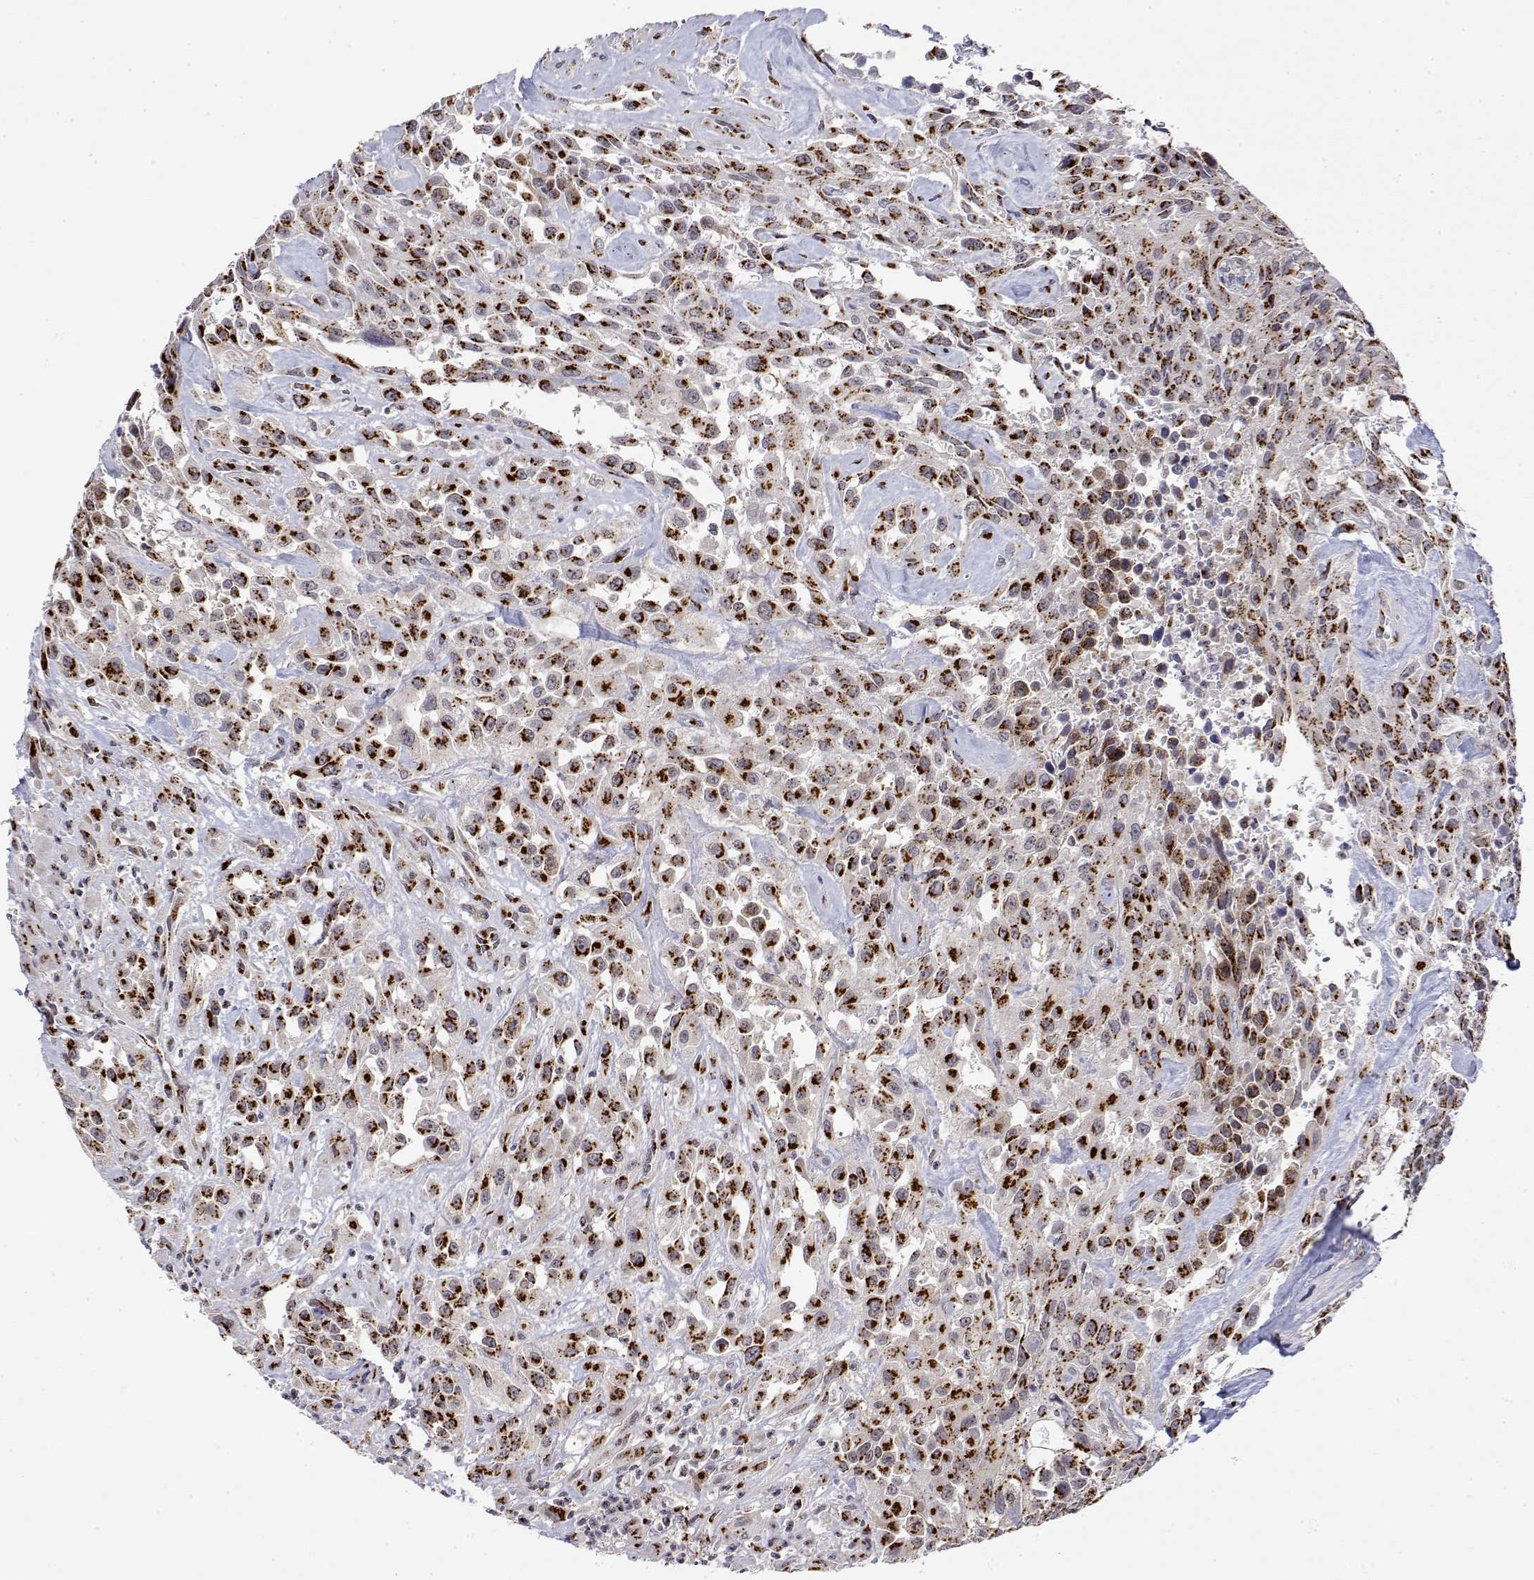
{"staining": {"intensity": "strong", "quantity": ">75%", "location": "cytoplasmic/membranous"}, "tissue": "urothelial cancer", "cell_type": "Tumor cells", "image_type": "cancer", "snomed": [{"axis": "morphology", "description": "Urothelial carcinoma, High grade"}, {"axis": "topography", "description": "Urinary bladder"}], "caption": "Immunohistochemistry (IHC) micrograph of human urothelial cancer stained for a protein (brown), which exhibits high levels of strong cytoplasmic/membranous staining in about >75% of tumor cells.", "gene": "YIPF3", "patient": {"sex": "male", "age": 79}}